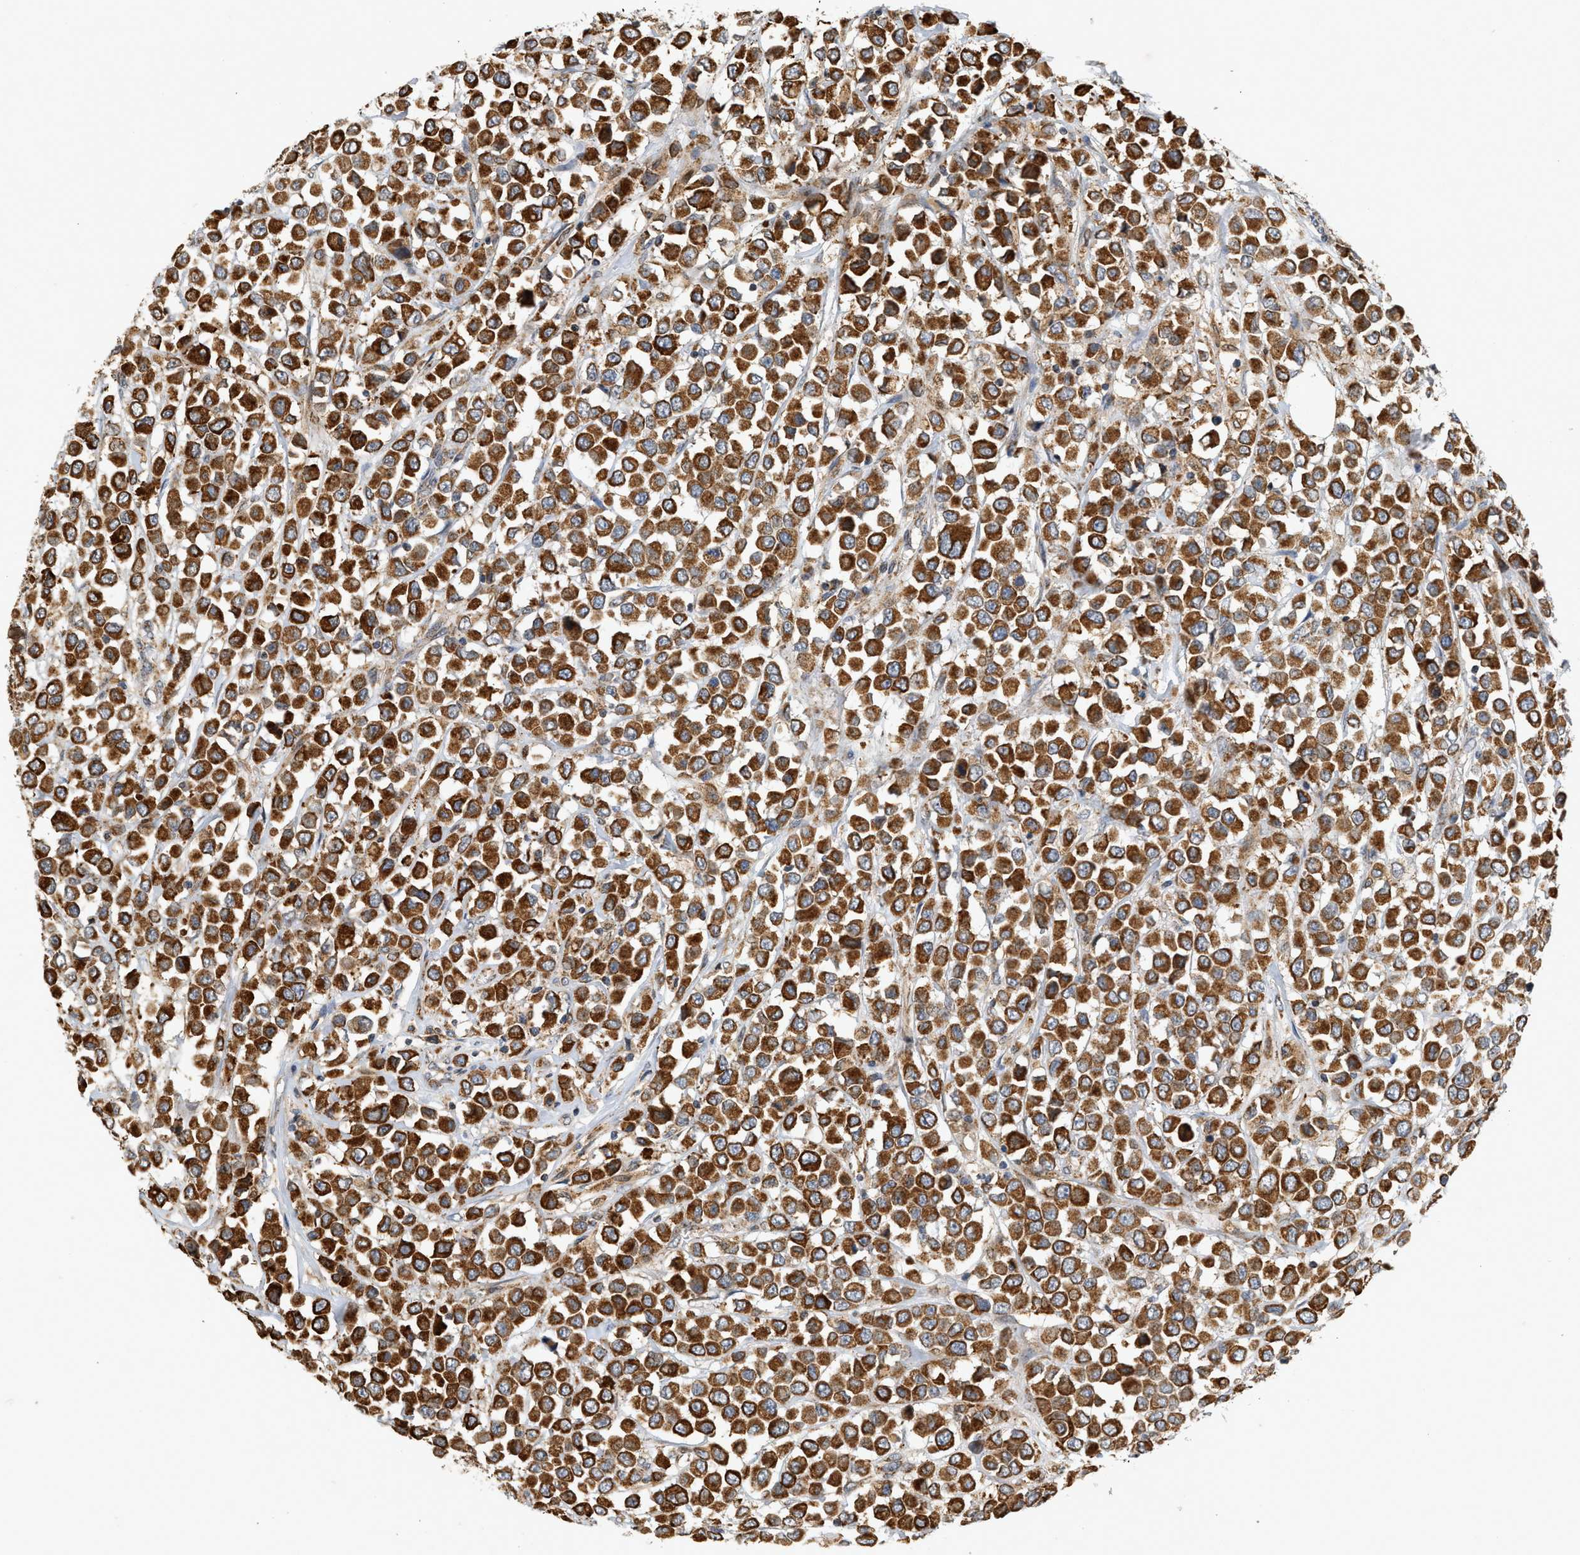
{"staining": {"intensity": "strong", "quantity": ">75%", "location": "cytoplasmic/membranous"}, "tissue": "breast cancer", "cell_type": "Tumor cells", "image_type": "cancer", "snomed": [{"axis": "morphology", "description": "Duct carcinoma"}, {"axis": "topography", "description": "Breast"}], "caption": "This photomicrograph exhibits IHC staining of breast invasive ductal carcinoma, with high strong cytoplasmic/membranous expression in approximately >75% of tumor cells.", "gene": "MCU", "patient": {"sex": "female", "age": 61}}